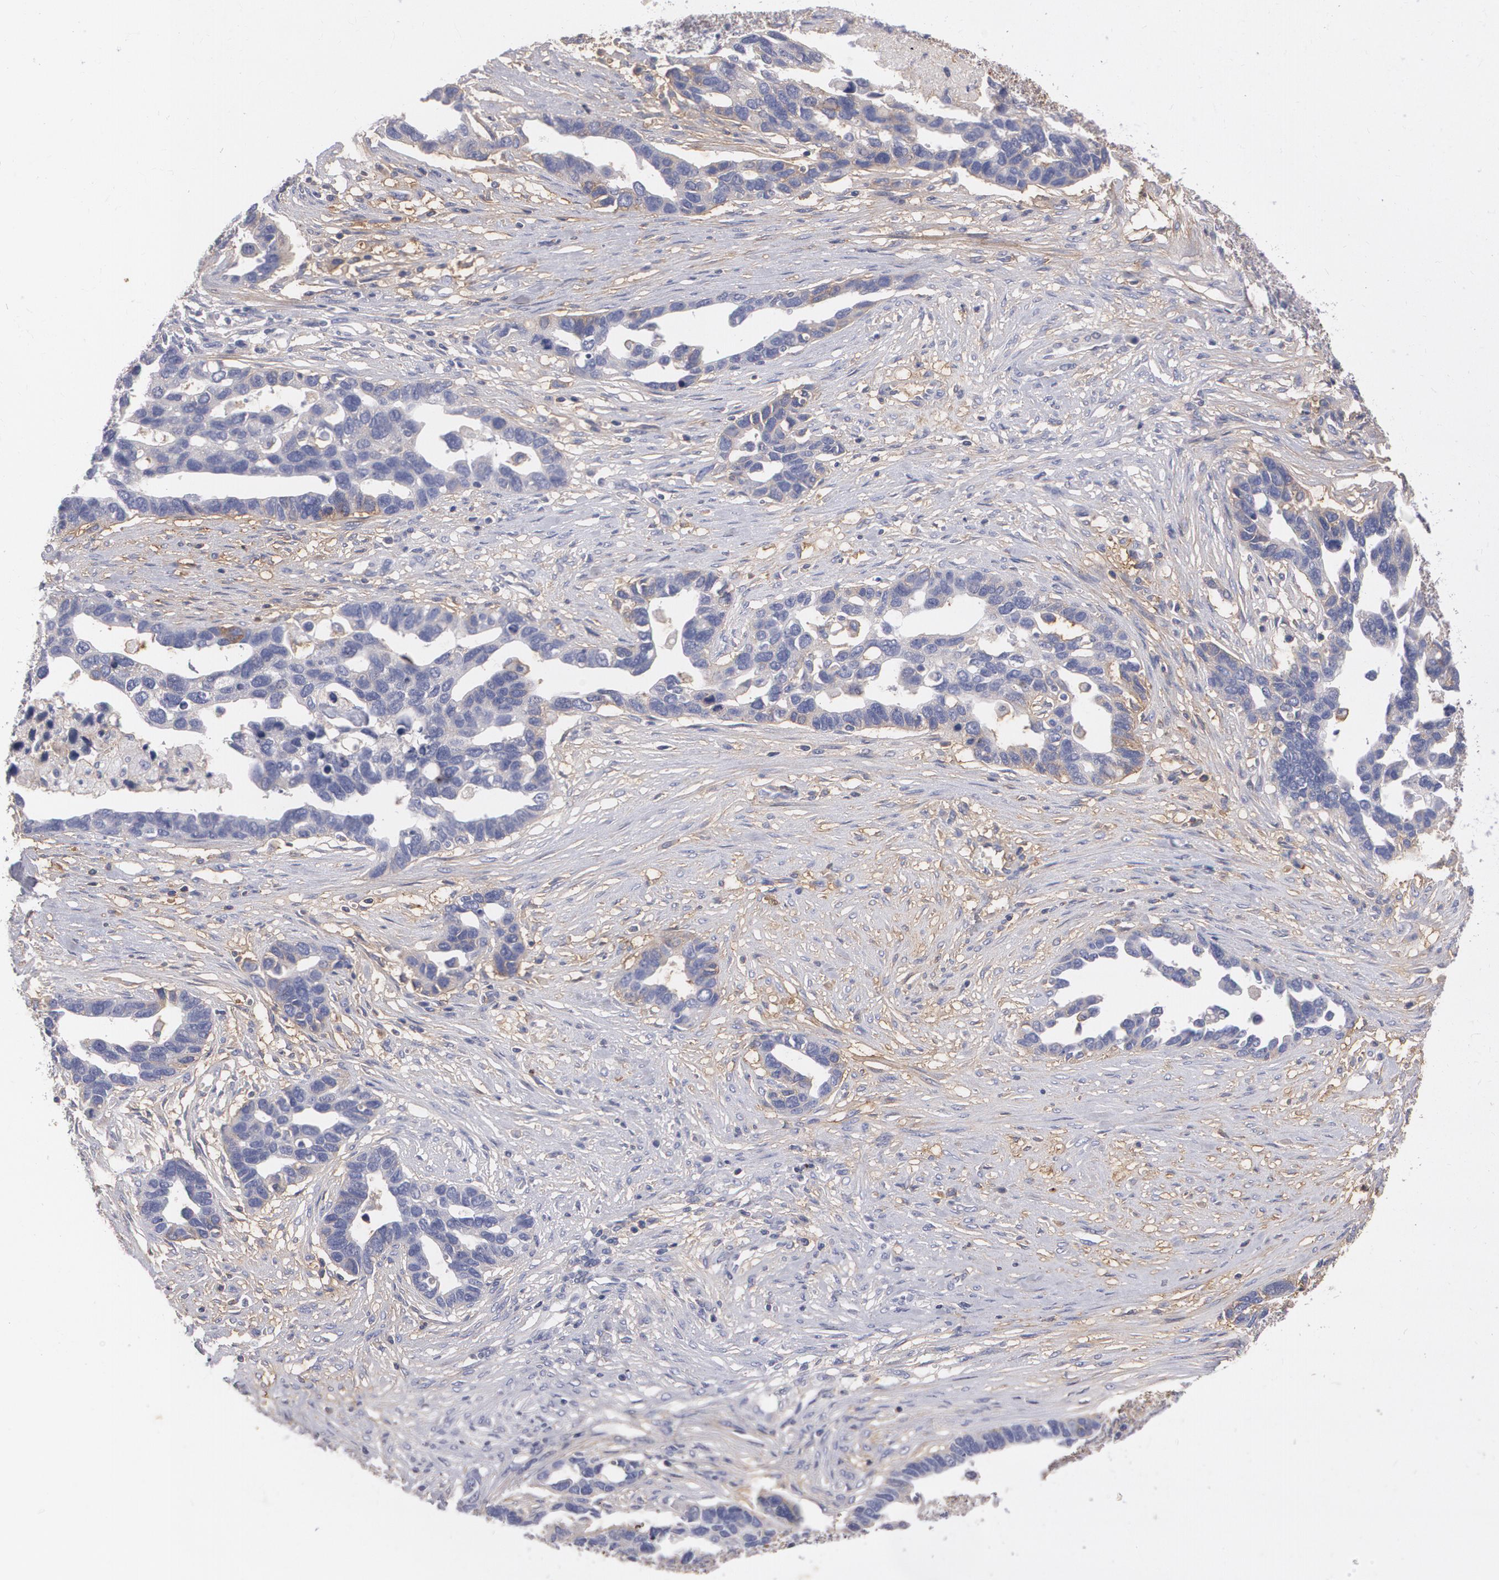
{"staining": {"intensity": "negative", "quantity": "none", "location": "none"}, "tissue": "ovarian cancer", "cell_type": "Tumor cells", "image_type": "cancer", "snomed": [{"axis": "morphology", "description": "Cystadenocarcinoma, serous, NOS"}, {"axis": "topography", "description": "Ovary"}], "caption": "Photomicrograph shows no significant protein staining in tumor cells of ovarian cancer. (Brightfield microscopy of DAB (3,3'-diaminobenzidine) immunohistochemistry at high magnification).", "gene": "FBLN1", "patient": {"sex": "female", "age": 54}}